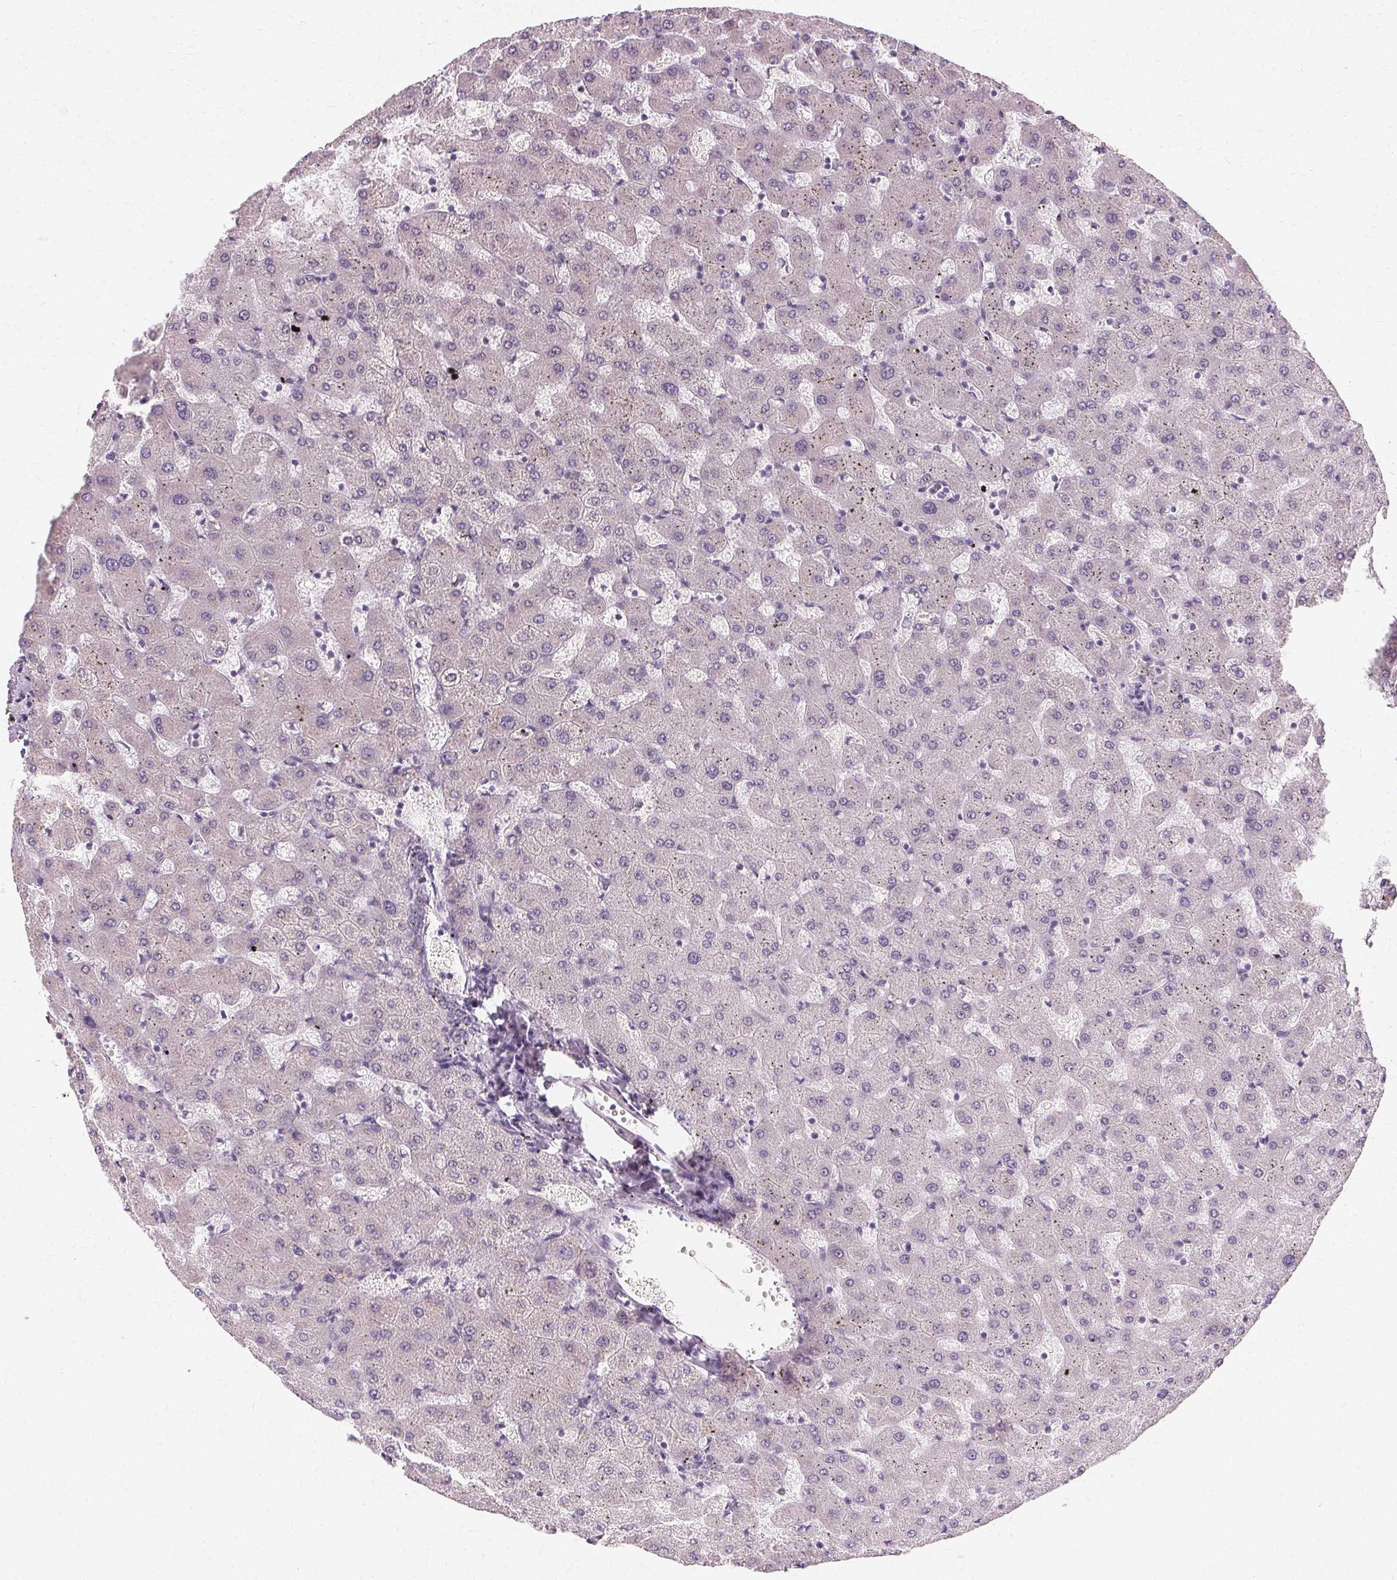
{"staining": {"intensity": "negative", "quantity": "none", "location": "none"}, "tissue": "liver", "cell_type": "Cholangiocytes", "image_type": "normal", "snomed": [{"axis": "morphology", "description": "Normal tissue, NOS"}, {"axis": "topography", "description": "Liver"}], "caption": "An immunohistochemistry (IHC) micrograph of normal liver is shown. There is no staining in cholangiocytes of liver.", "gene": "USP8", "patient": {"sex": "female", "age": 63}}